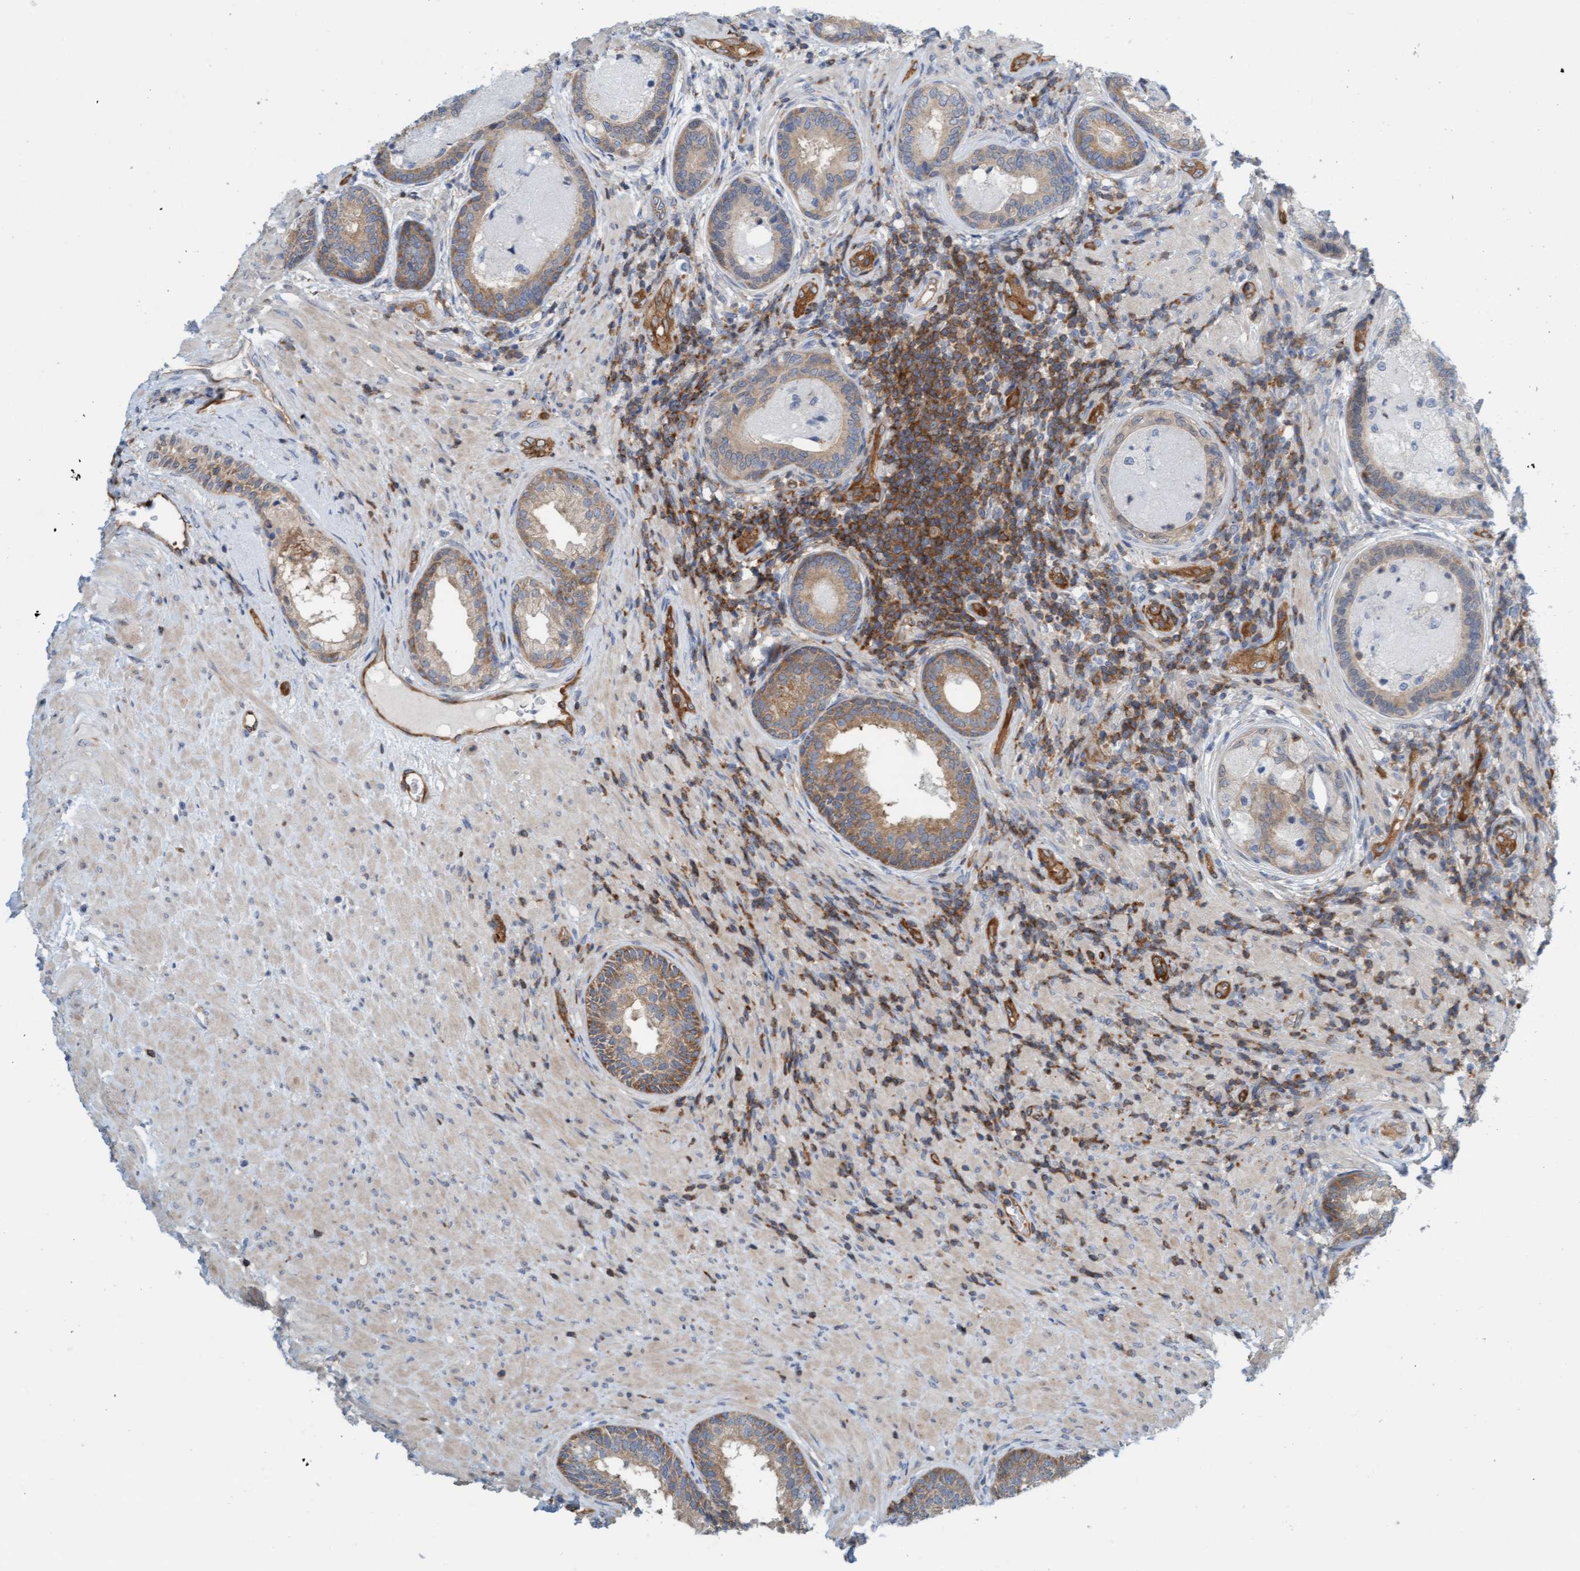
{"staining": {"intensity": "weak", "quantity": ">75%", "location": "cytoplasmic/membranous"}, "tissue": "prostate", "cell_type": "Glandular cells", "image_type": "normal", "snomed": [{"axis": "morphology", "description": "Normal tissue, NOS"}, {"axis": "topography", "description": "Prostate"}], "caption": "Glandular cells exhibit weak cytoplasmic/membranous positivity in about >75% of cells in benign prostate. The staining is performed using DAB brown chromogen to label protein expression. The nuclei are counter-stained blue using hematoxylin.", "gene": "PRKD2", "patient": {"sex": "male", "age": 76}}